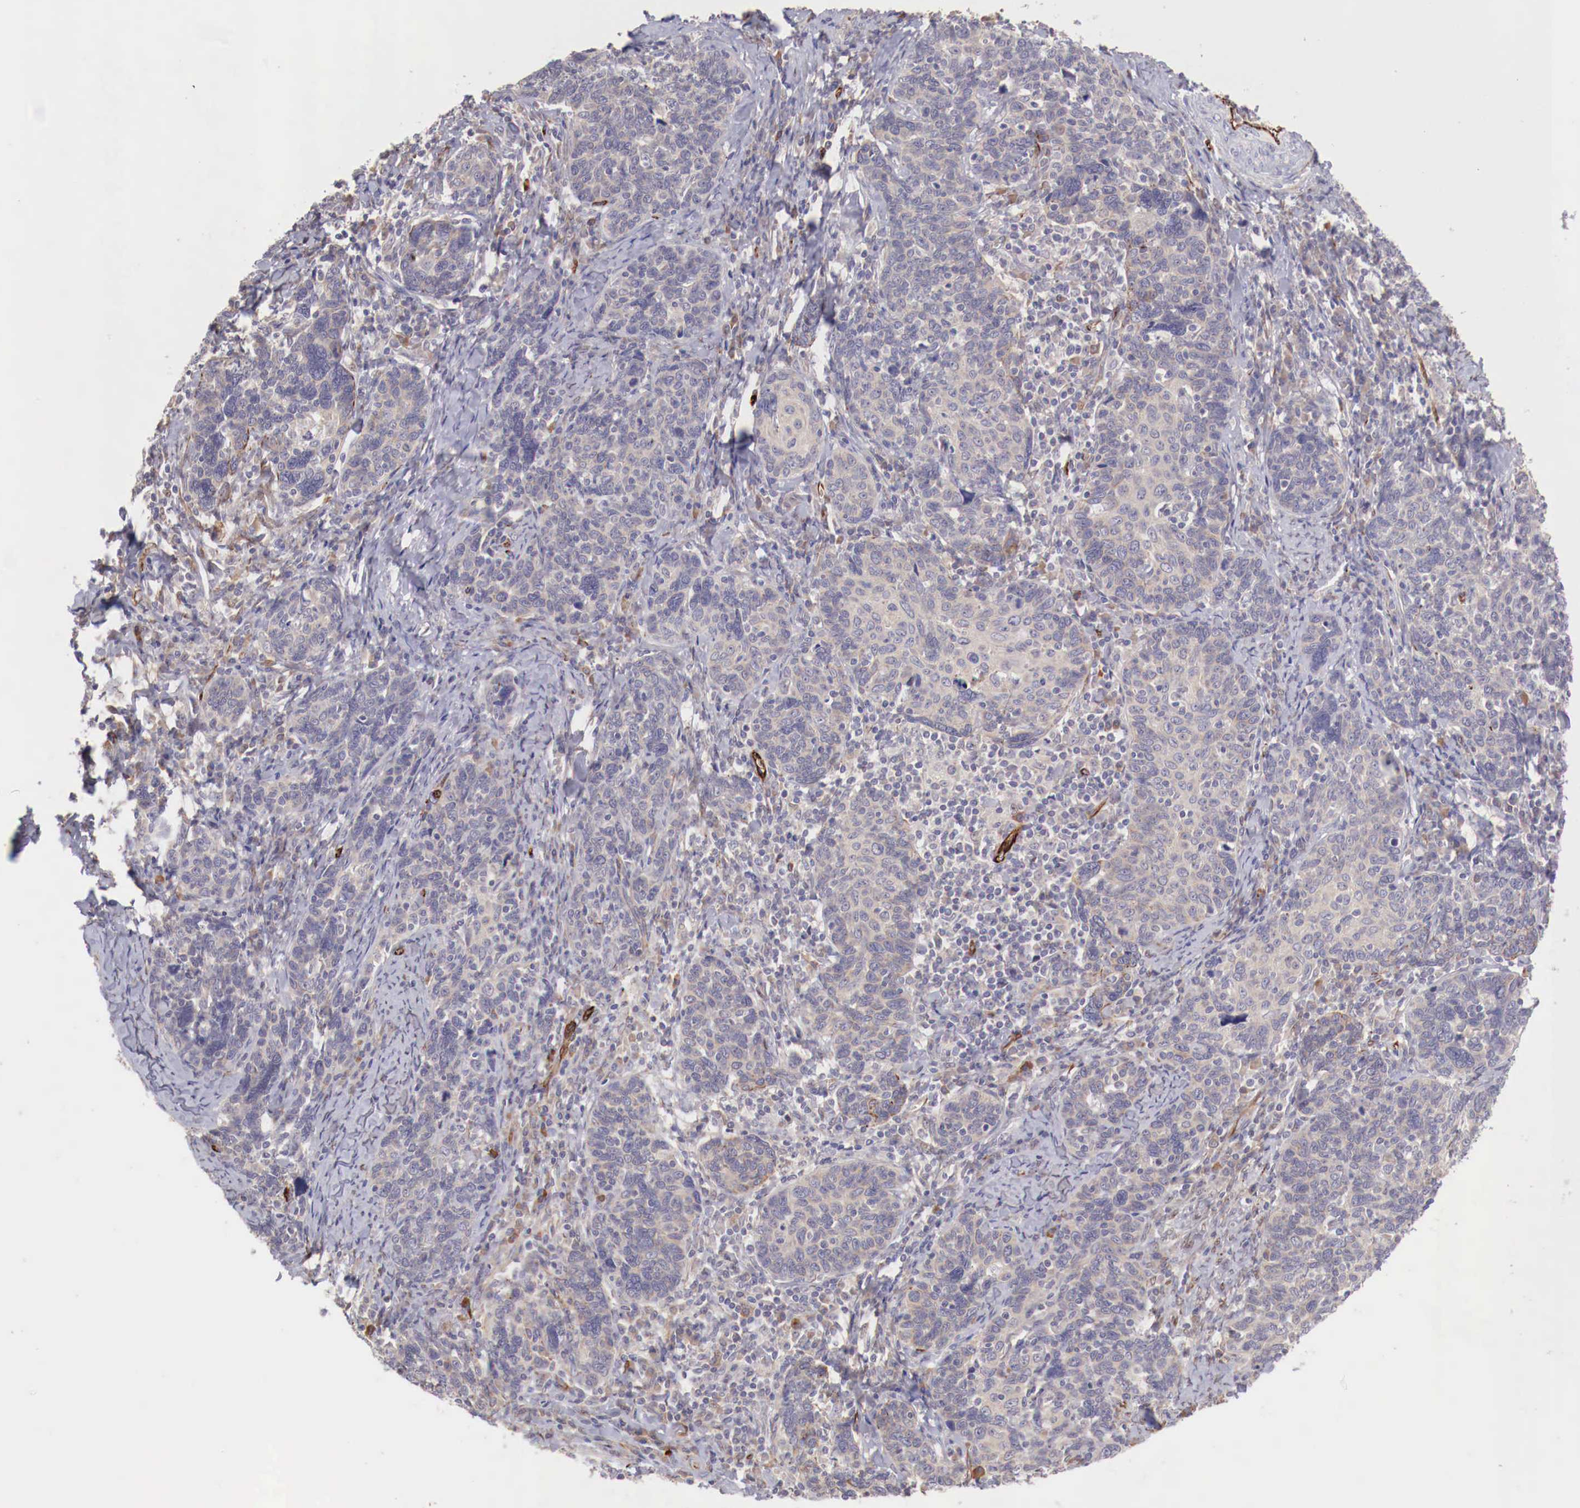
{"staining": {"intensity": "negative", "quantity": "none", "location": "none"}, "tissue": "cervical cancer", "cell_type": "Tumor cells", "image_type": "cancer", "snomed": [{"axis": "morphology", "description": "Squamous cell carcinoma, NOS"}, {"axis": "topography", "description": "Cervix"}], "caption": "The image reveals no staining of tumor cells in squamous cell carcinoma (cervical). (Brightfield microscopy of DAB (3,3'-diaminobenzidine) immunohistochemistry (IHC) at high magnification).", "gene": "WT1", "patient": {"sex": "female", "age": 41}}